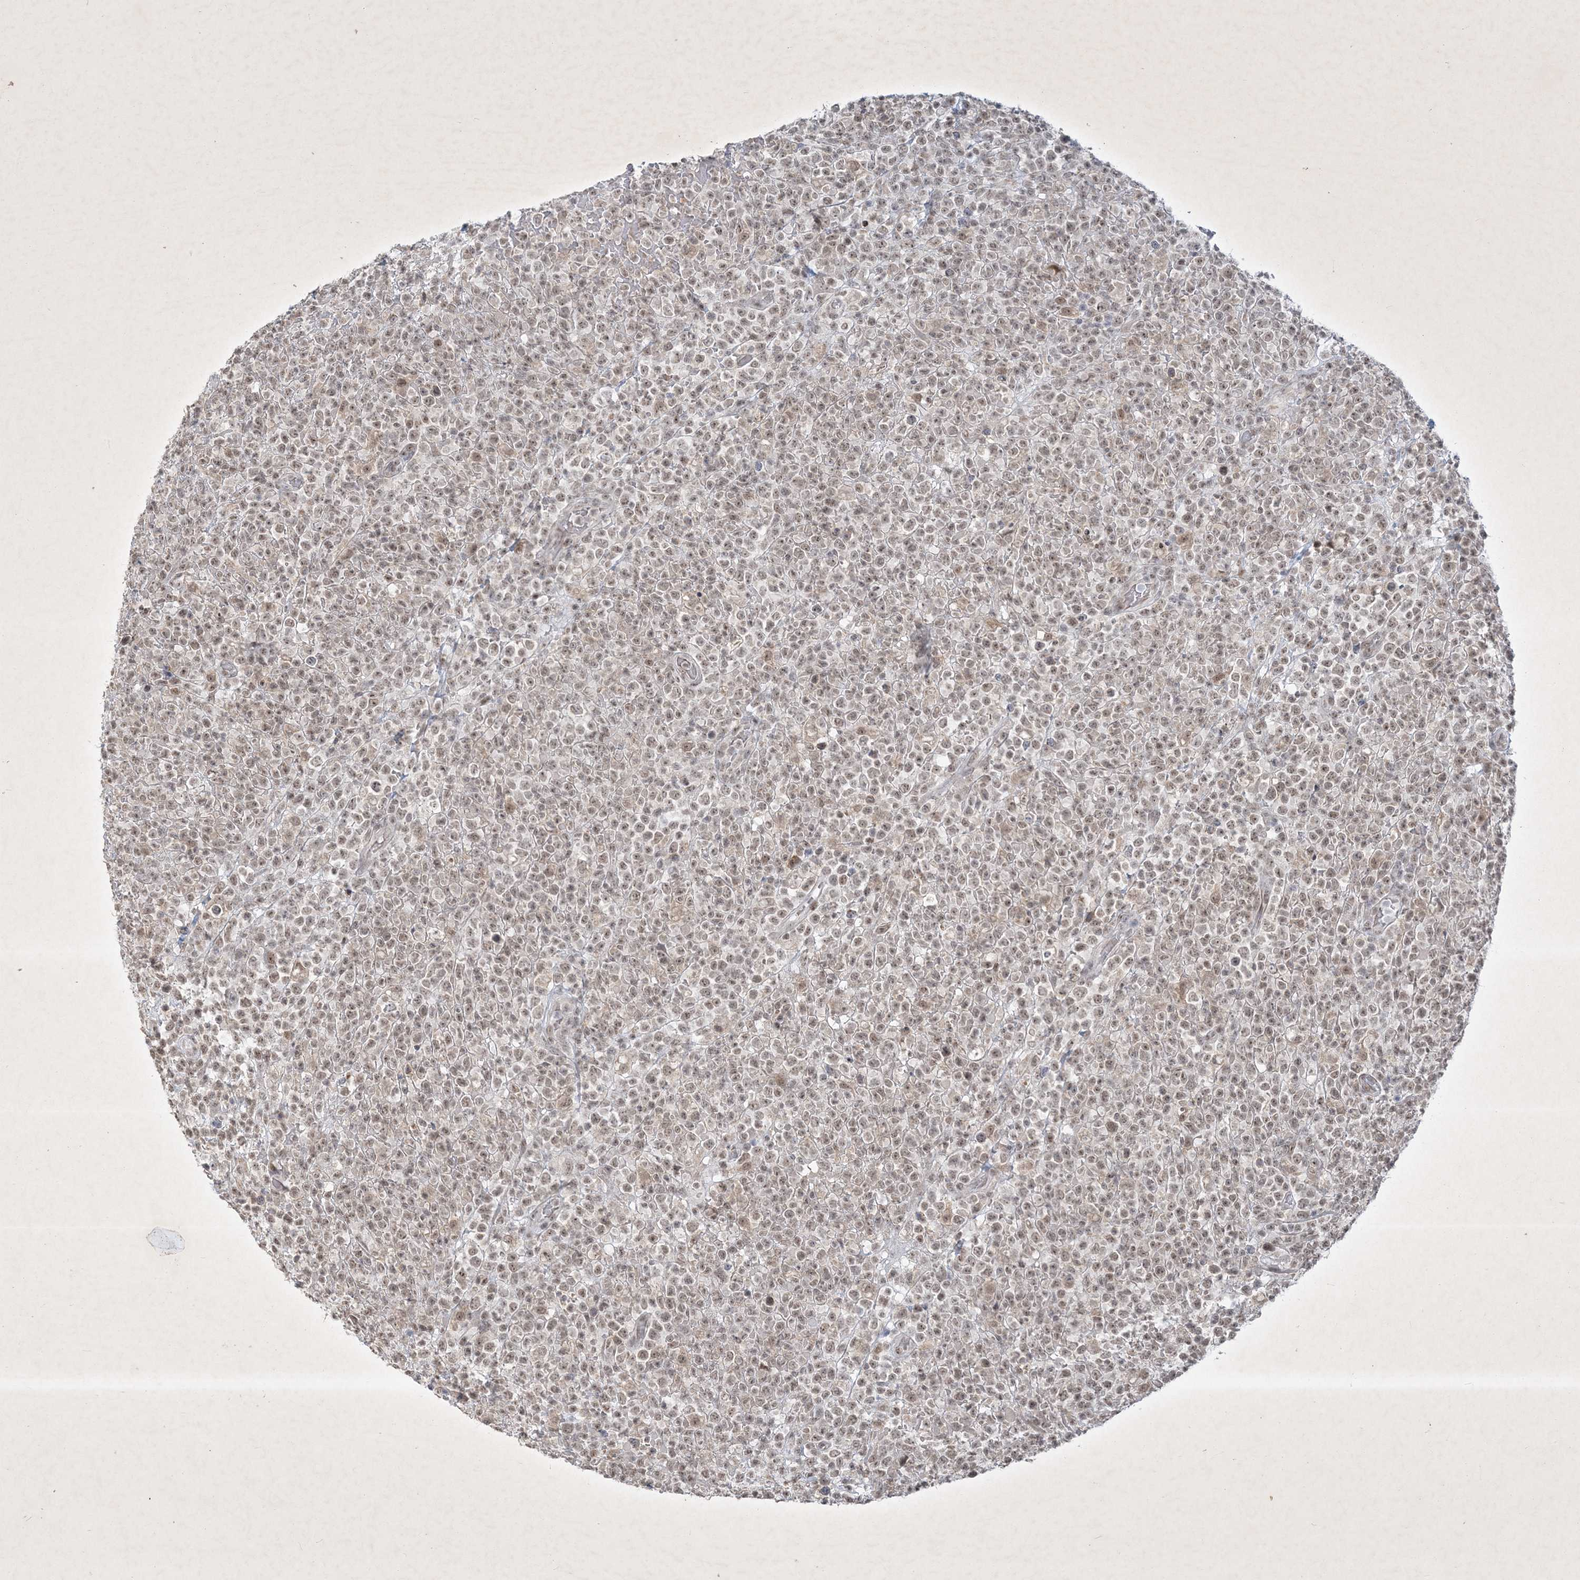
{"staining": {"intensity": "weak", "quantity": ">75%", "location": "nuclear"}, "tissue": "lymphoma", "cell_type": "Tumor cells", "image_type": "cancer", "snomed": [{"axis": "morphology", "description": "Malignant lymphoma, non-Hodgkin's type, High grade"}, {"axis": "topography", "description": "Colon"}], "caption": "IHC (DAB) staining of human lymphoma demonstrates weak nuclear protein expression in about >75% of tumor cells. (DAB (3,3'-diaminobenzidine) IHC, brown staining for protein, blue staining for nuclei).", "gene": "ZBTB9", "patient": {"sex": "female", "age": 53}}